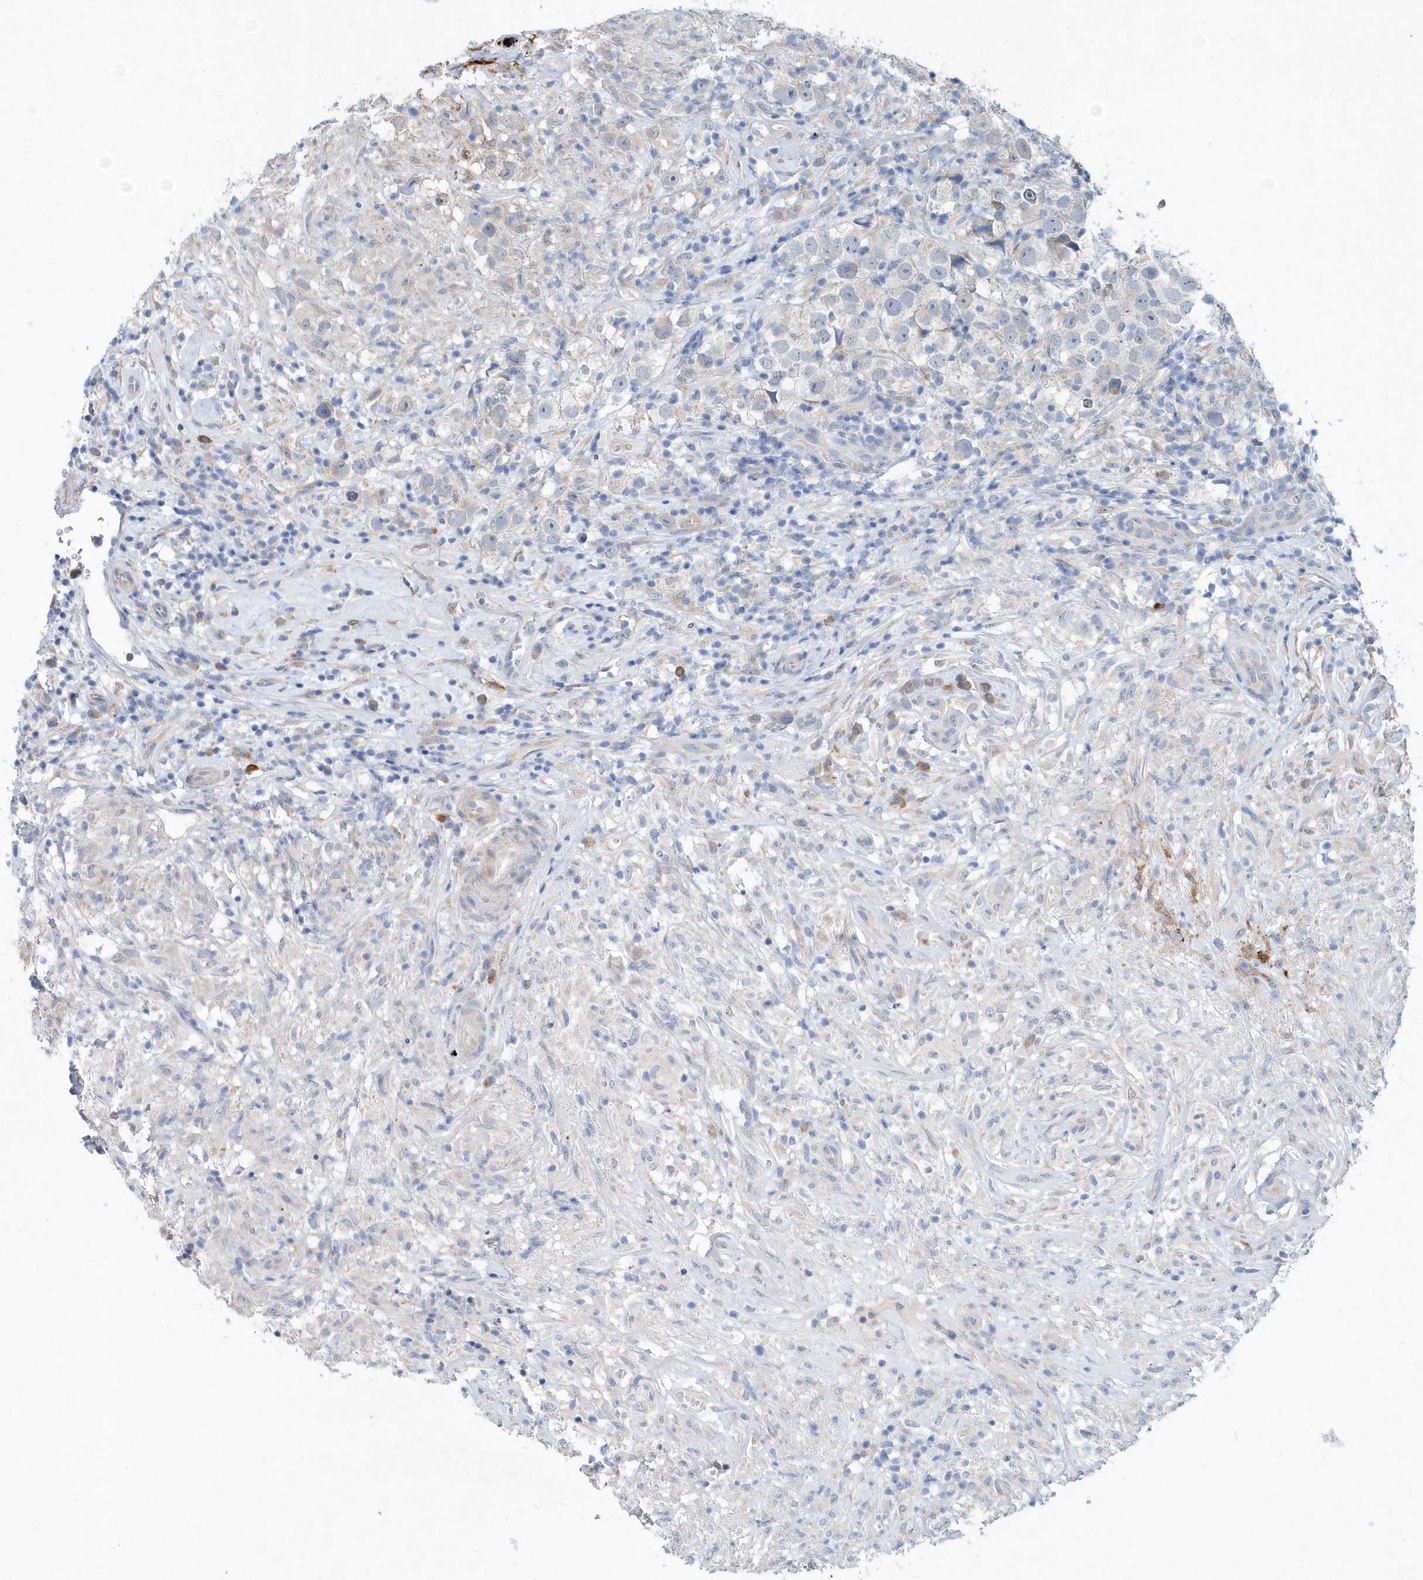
{"staining": {"intensity": "negative", "quantity": "none", "location": "none"}, "tissue": "testis cancer", "cell_type": "Tumor cells", "image_type": "cancer", "snomed": [{"axis": "morphology", "description": "Seminoma, NOS"}, {"axis": "topography", "description": "Testis"}], "caption": "IHC photomicrograph of testis cancer (seminoma) stained for a protein (brown), which displays no expression in tumor cells.", "gene": "PFN2", "patient": {"sex": "male", "age": 49}}